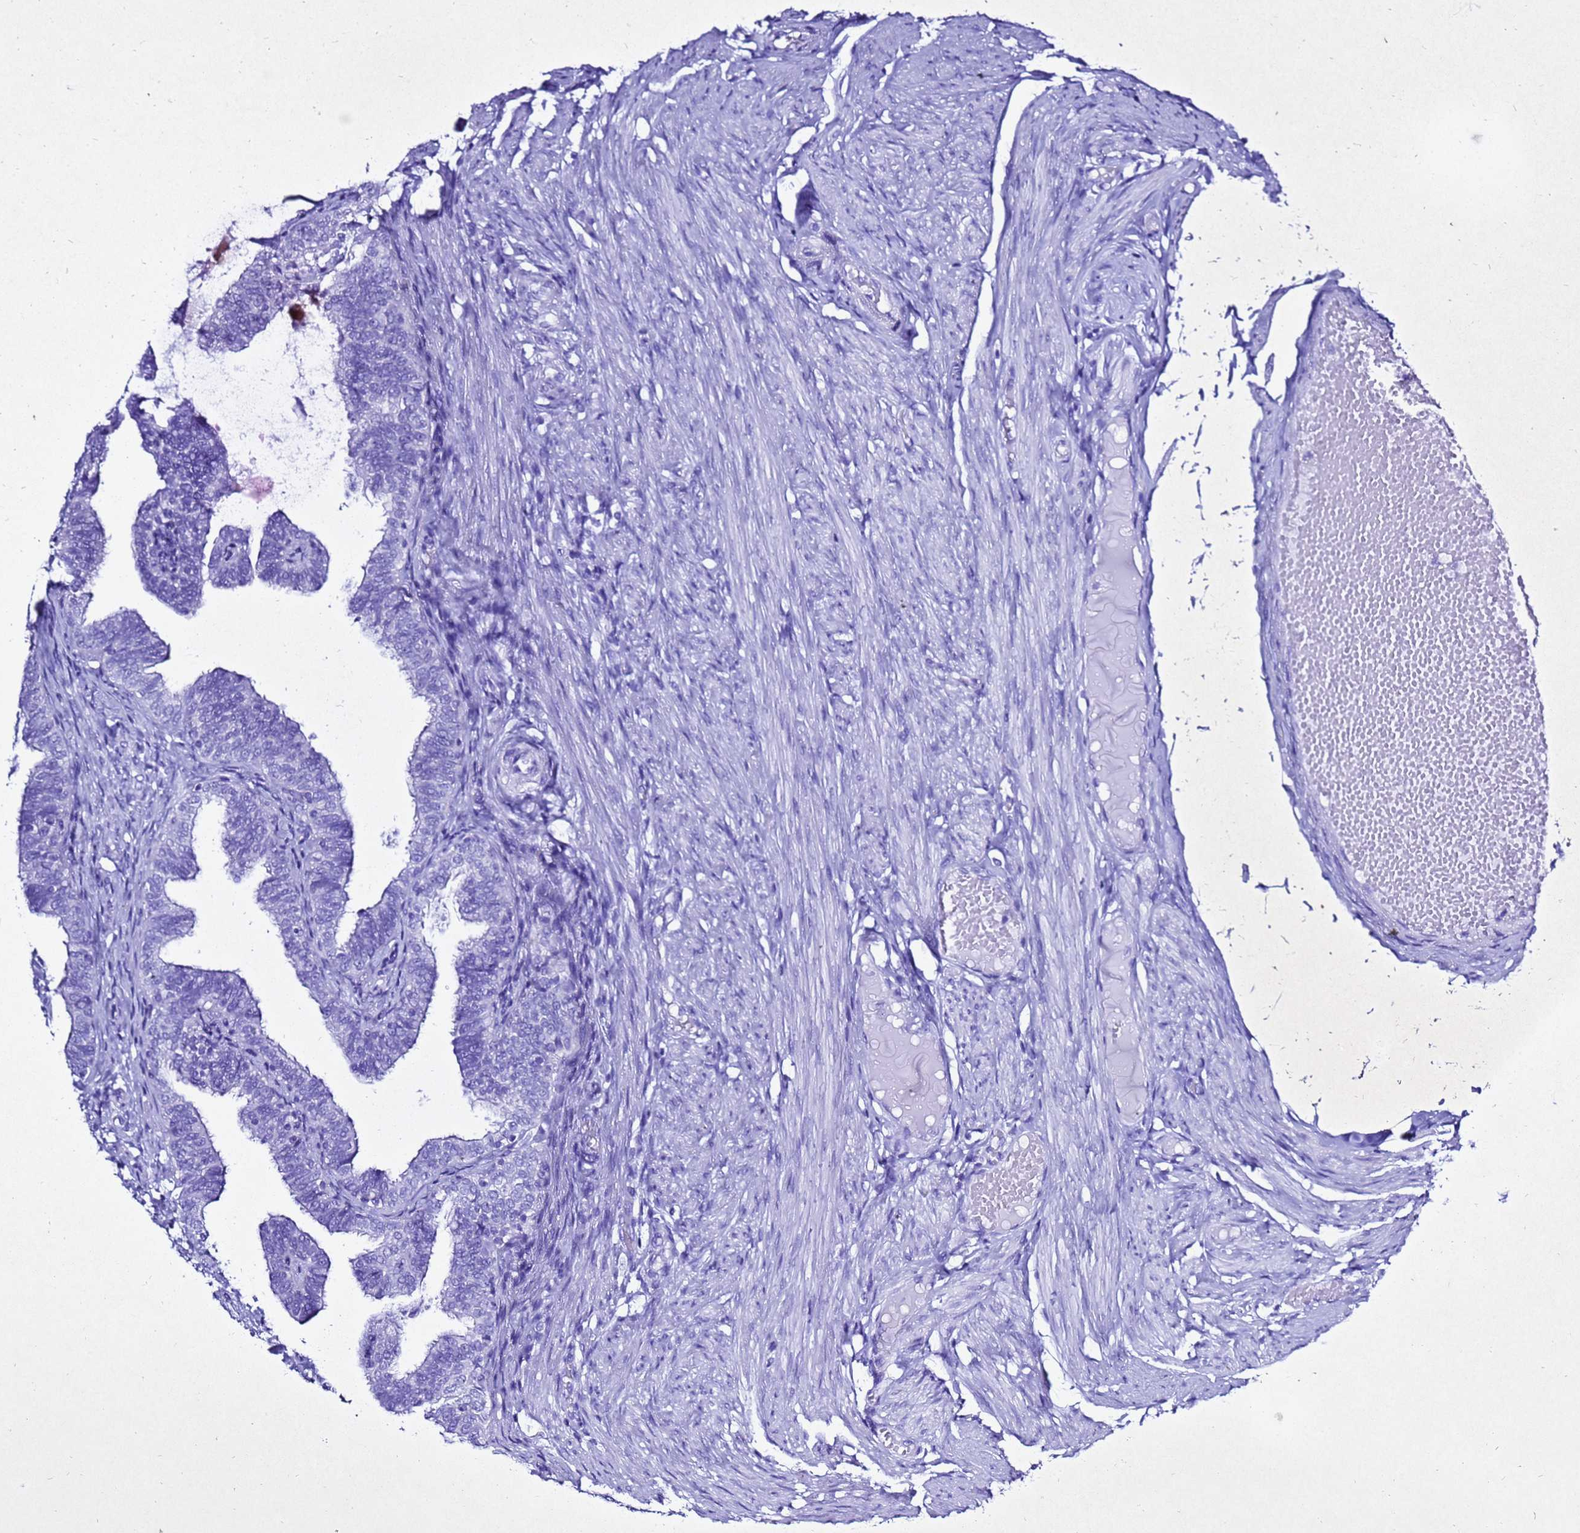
{"staining": {"intensity": "negative", "quantity": "none", "location": "none"}, "tissue": "fallopian tube", "cell_type": "Glandular cells", "image_type": "normal", "snomed": [{"axis": "morphology", "description": "Normal tissue, NOS"}, {"axis": "topography", "description": "Fallopian tube"}], "caption": "A histopathology image of human fallopian tube is negative for staining in glandular cells. (DAB (3,3'-diaminobenzidine) IHC with hematoxylin counter stain).", "gene": "LIPF", "patient": {"sex": "female", "age": 39}}